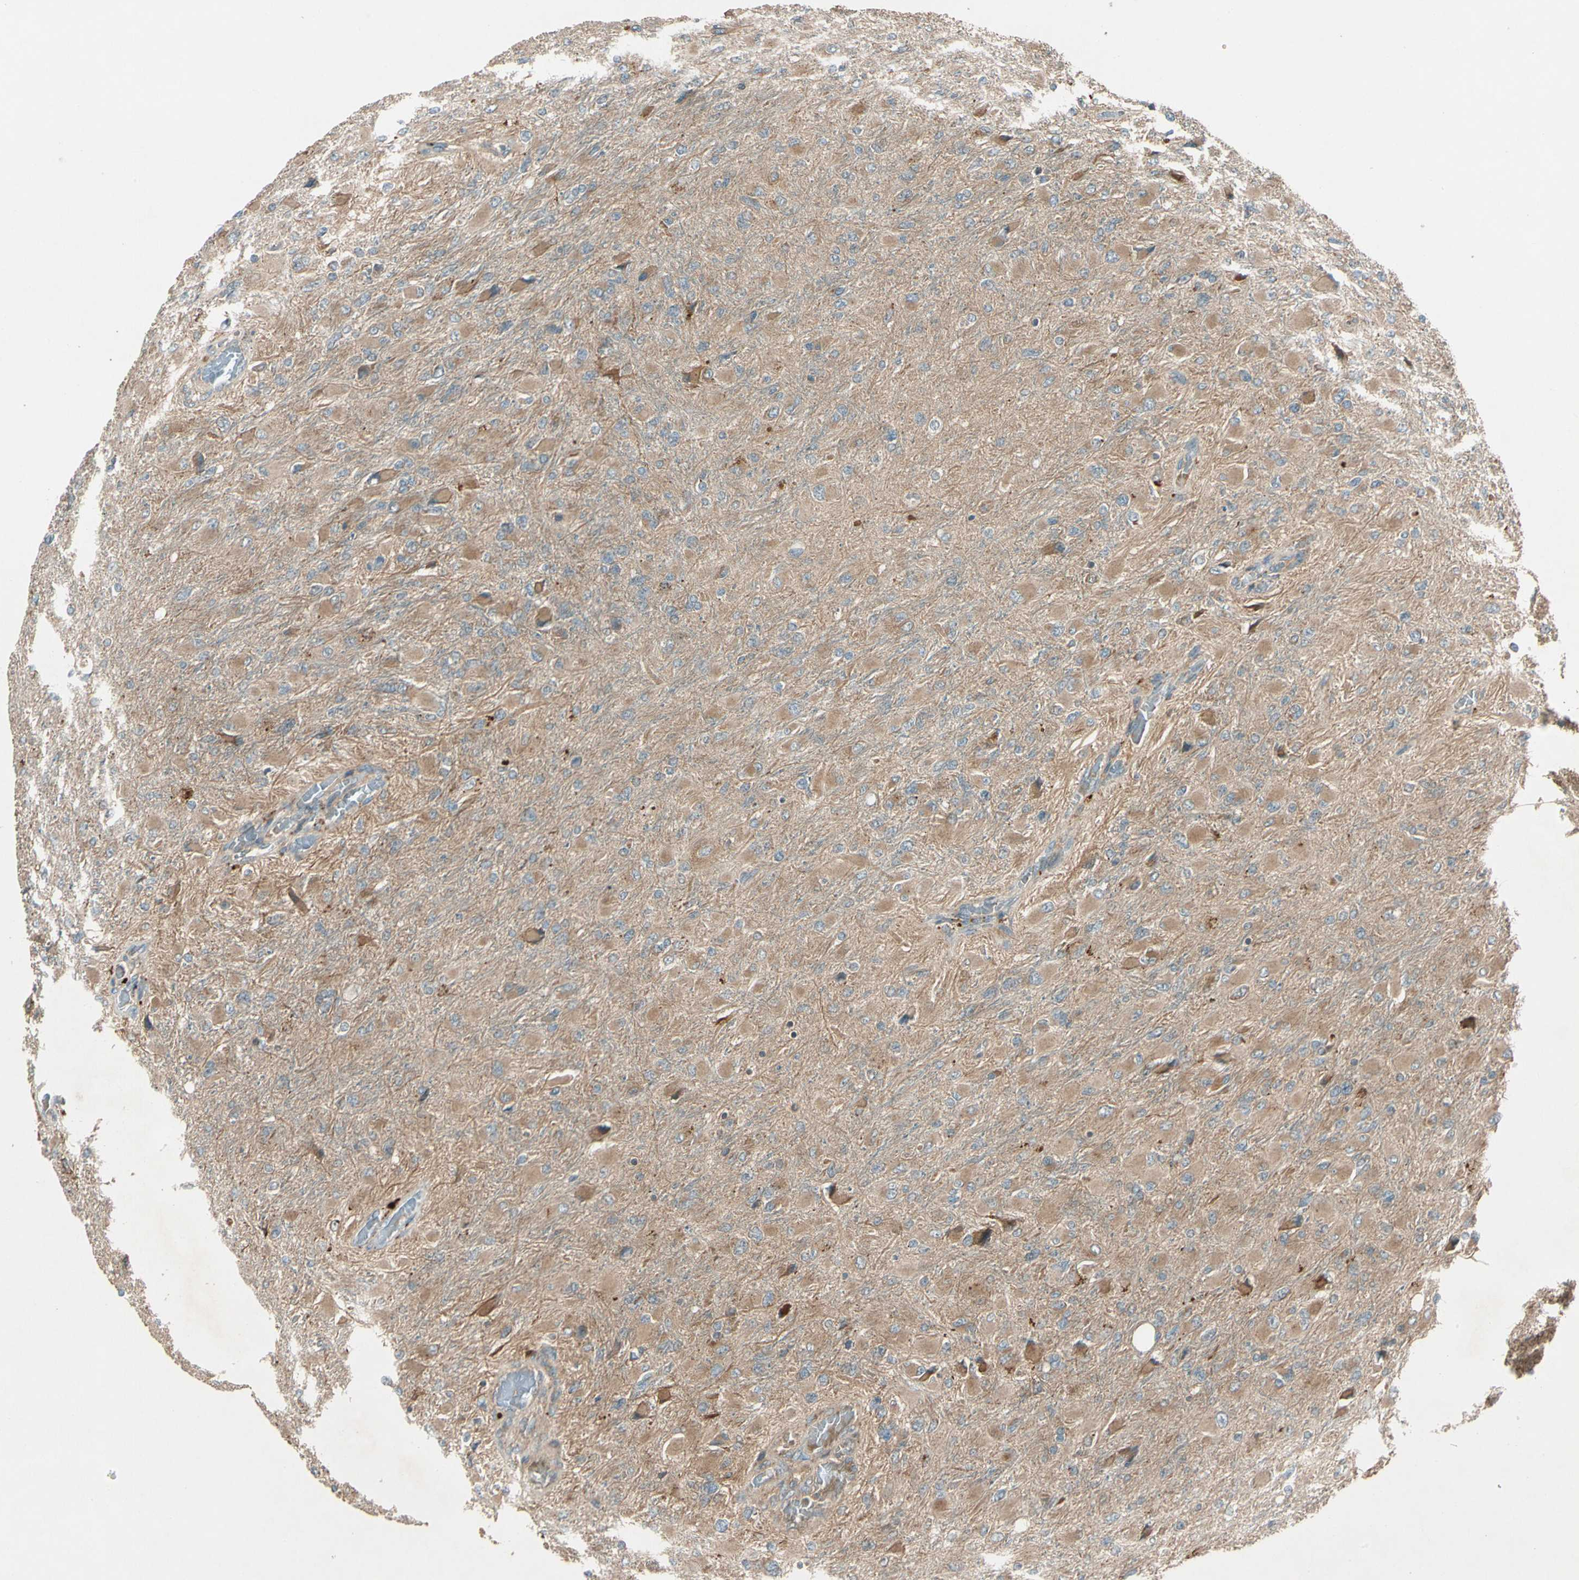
{"staining": {"intensity": "weak", "quantity": ">75%", "location": "cytoplasmic/membranous"}, "tissue": "glioma", "cell_type": "Tumor cells", "image_type": "cancer", "snomed": [{"axis": "morphology", "description": "Glioma, malignant, High grade"}, {"axis": "topography", "description": "Cerebral cortex"}], "caption": "DAB (3,3'-diaminobenzidine) immunohistochemical staining of human glioma exhibits weak cytoplasmic/membranous protein staining in about >75% of tumor cells.", "gene": "ACVR1C", "patient": {"sex": "female", "age": 36}}